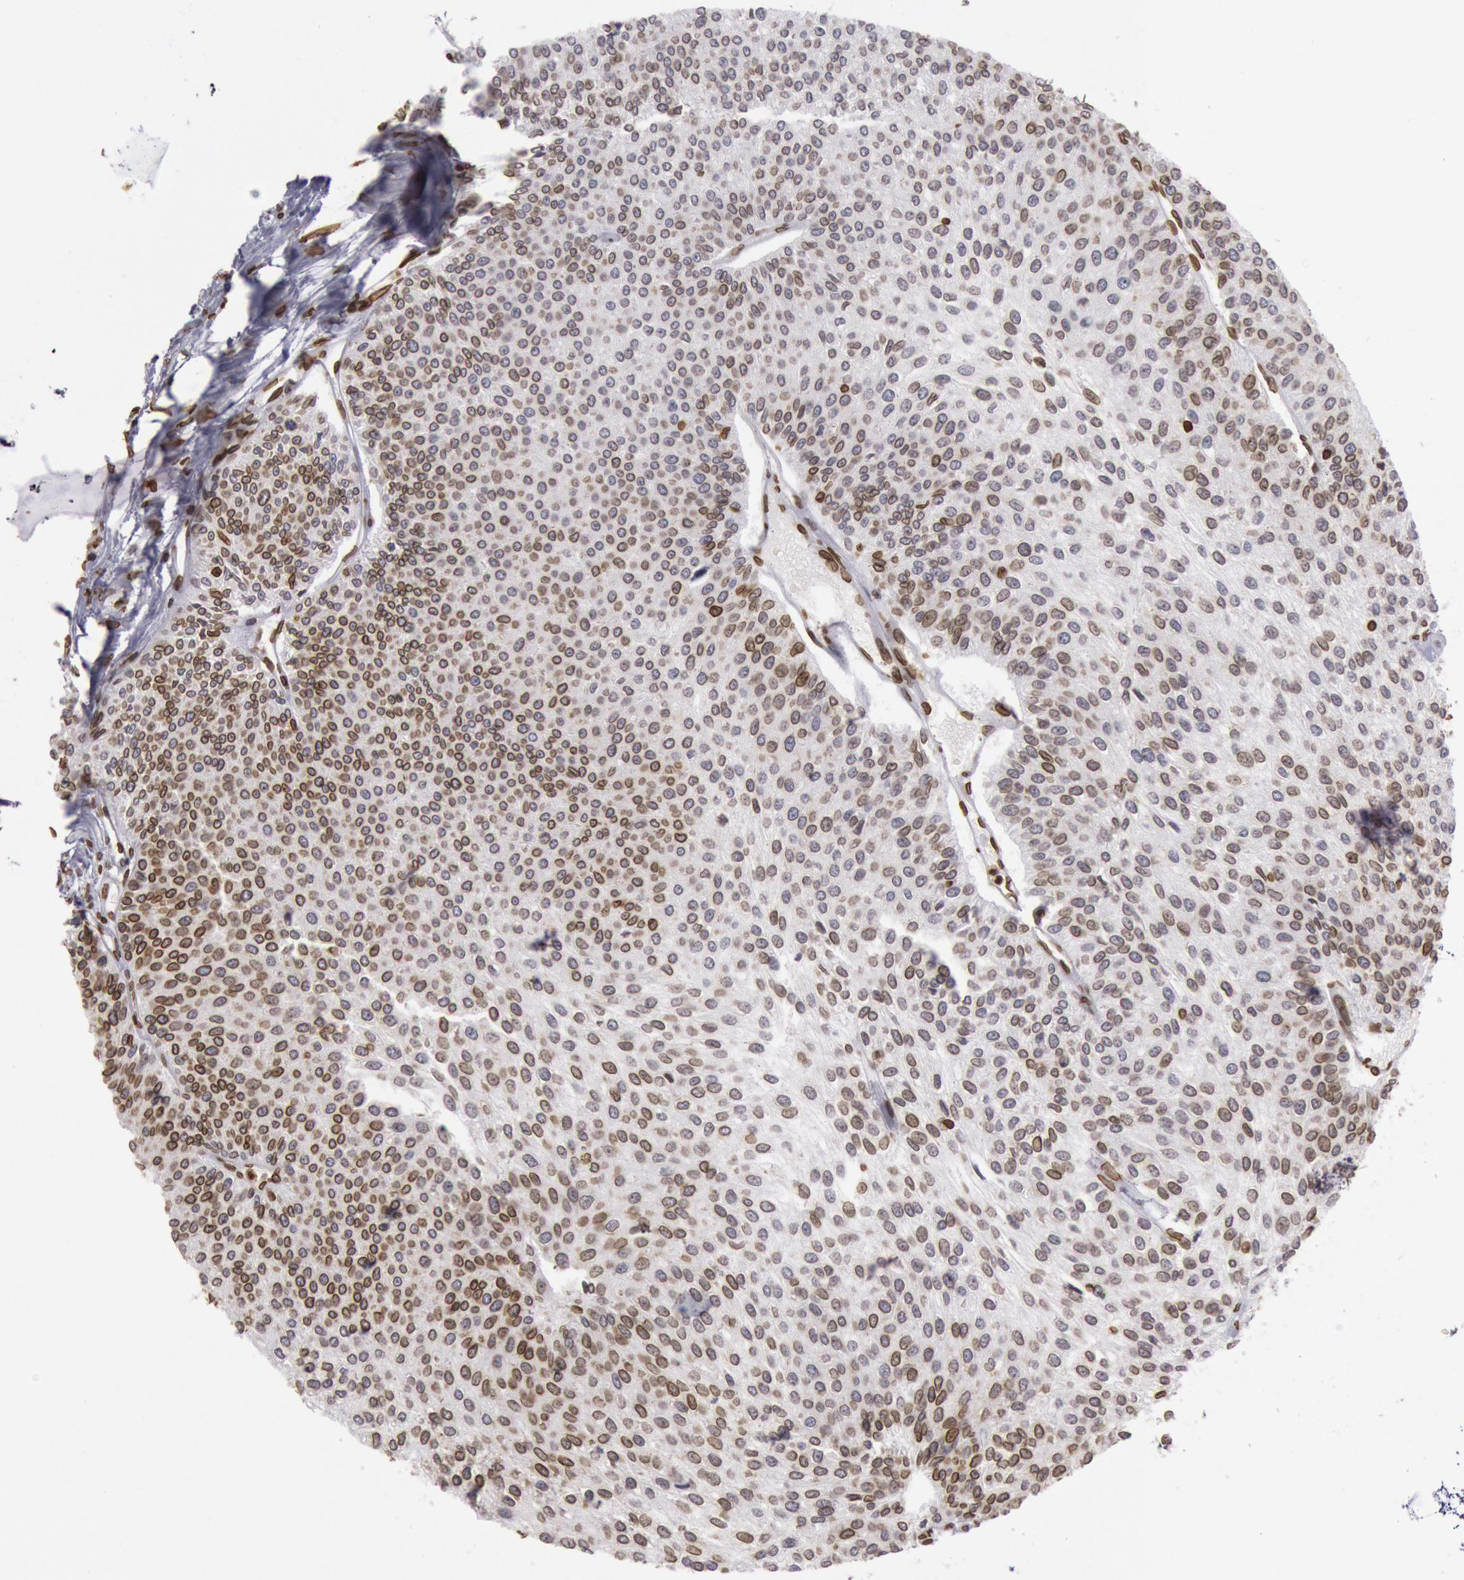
{"staining": {"intensity": "moderate", "quantity": "25%-75%", "location": "cytoplasmic/membranous,nuclear"}, "tissue": "urothelial cancer", "cell_type": "Tumor cells", "image_type": "cancer", "snomed": [{"axis": "morphology", "description": "Urothelial carcinoma, Low grade"}, {"axis": "topography", "description": "Urinary bladder"}], "caption": "Immunohistochemistry (IHC) image of neoplastic tissue: human urothelial cancer stained using immunohistochemistry shows medium levels of moderate protein expression localized specifically in the cytoplasmic/membranous and nuclear of tumor cells, appearing as a cytoplasmic/membranous and nuclear brown color.", "gene": "SUN2", "patient": {"sex": "female", "age": 73}}